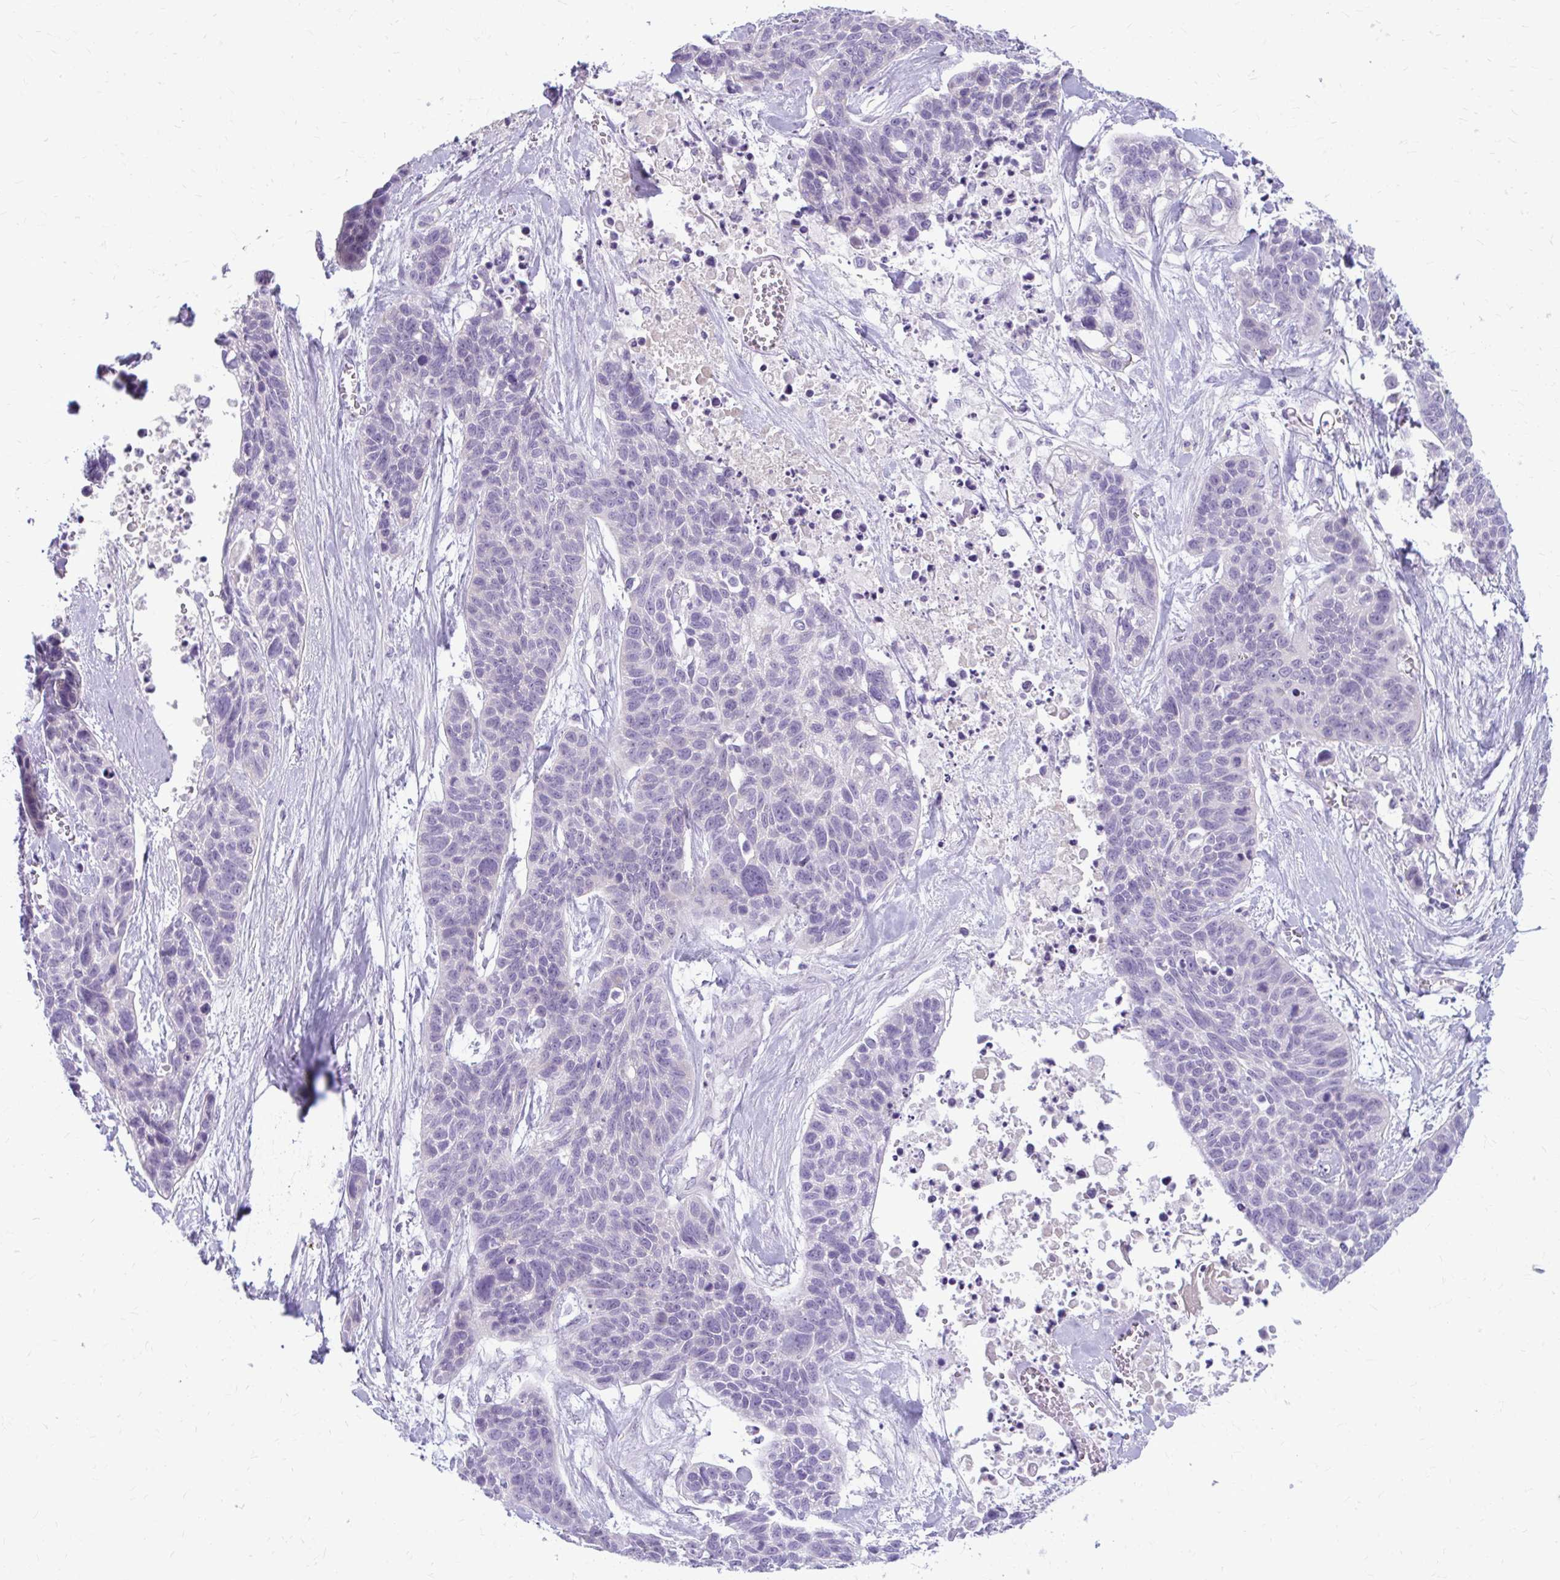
{"staining": {"intensity": "negative", "quantity": "none", "location": "none"}, "tissue": "lung cancer", "cell_type": "Tumor cells", "image_type": "cancer", "snomed": [{"axis": "morphology", "description": "Squamous cell carcinoma, NOS"}, {"axis": "topography", "description": "Lung"}], "caption": "Lung cancer (squamous cell carcinoma) was stained to show a protein in brown. There is no significant expression in tumor cells. (Brightfield microscopy of DAB immunohistochemistry (IHC) at high magnification).", "gene": "CHIA", "patient": {"sex": "male", "age": 62}}